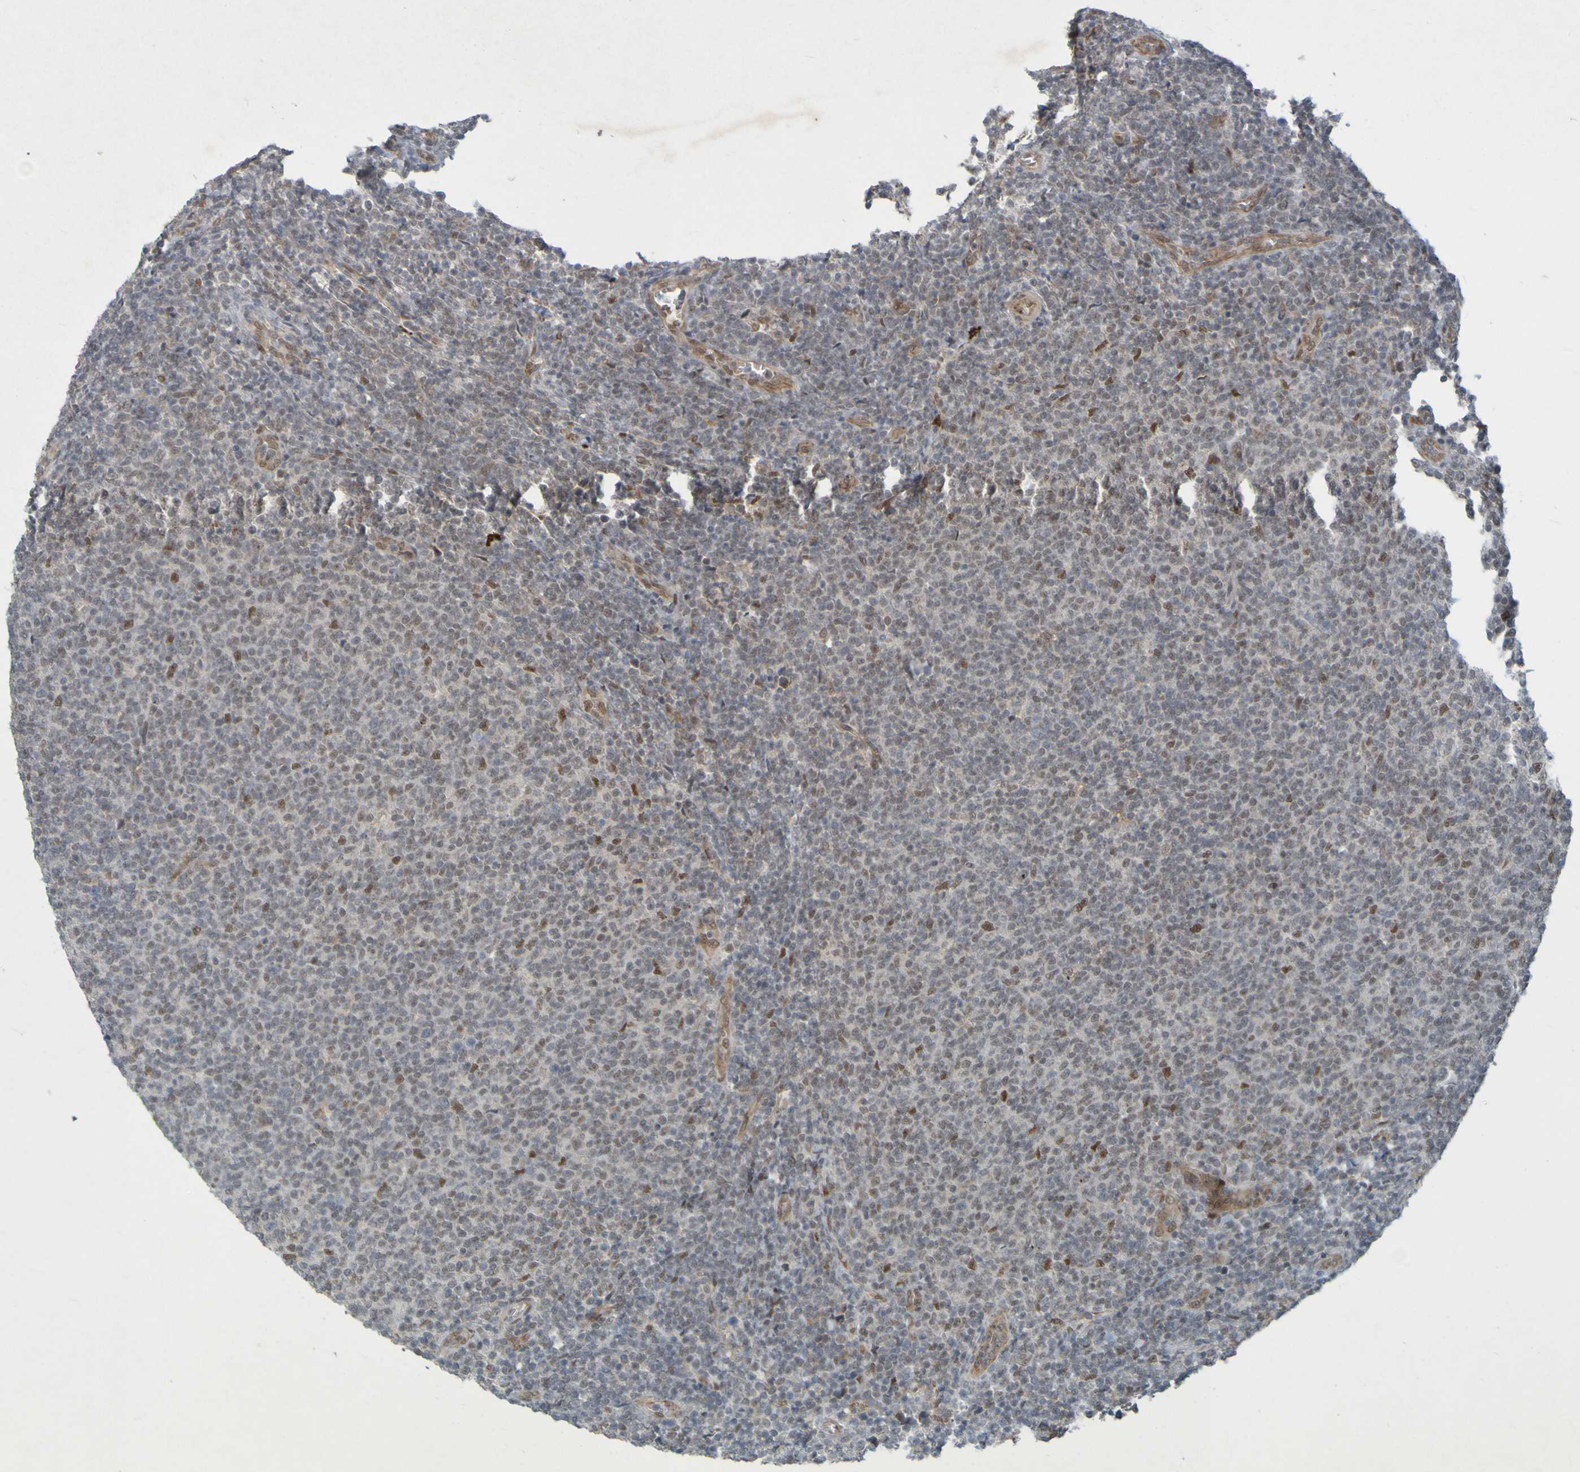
{"staining": {"intensity": "moderate", "quantity": "<25%", "location": "nuclear"}, "tissue": "lymphoma", "cell_type": "Tumor cells", "image_type": "cancer", "snomed": [{"axis": "morphology", "description": "Malignant lymphoma, non-Hodgkin's type, Low grade"}, {"axis": "topography", "description": "Lymph node"}], "caption": "Malignant lymphoma, non-Hodgkin's type (low-grade) stained for a protein (brown) reveals moderate nuclear positive positivity in approximately <25% of tumor cells.", "gene": "MCPH1", "patient": {"sex": "male", "age": 66}}